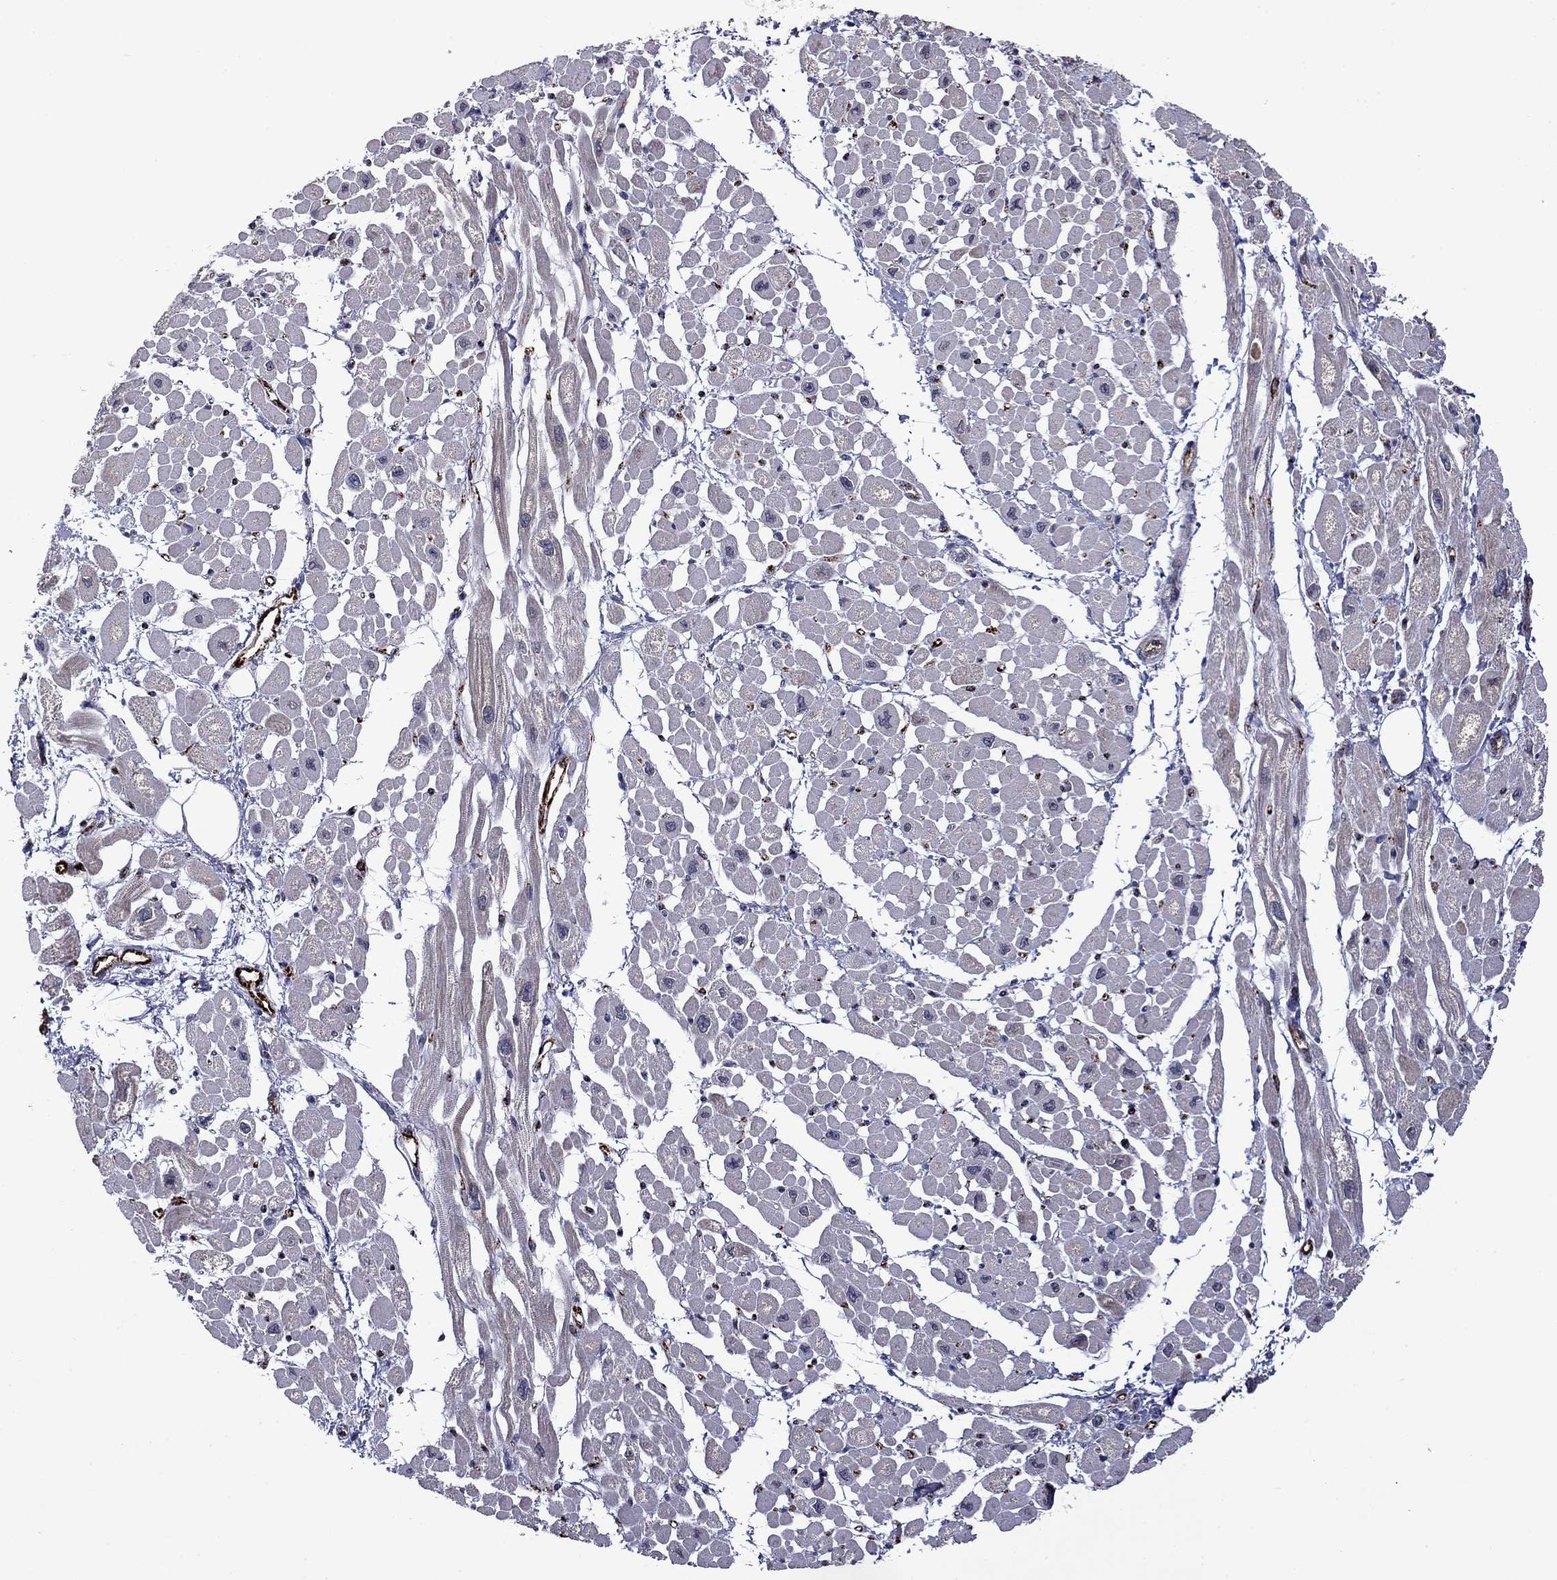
{"staining": {"intensity": "negative", "quantity": "none", "location": "none"}, "tissue": "heart muscle", "cell_type": "Cardiomyocytes", "image_type": "normal", "snomed": [{"axis": "morphology", "description": "Normal tissue, NOS"}, {"axis": "topography", "description": "Heart"}], "caption": "Micrograph shows no protein expression in cardiomyocytes of benign heart muscle. Nuclei are stained in blue.", "gene": "SLITRK1", "patient": {"sex": "male", "age": 66}}